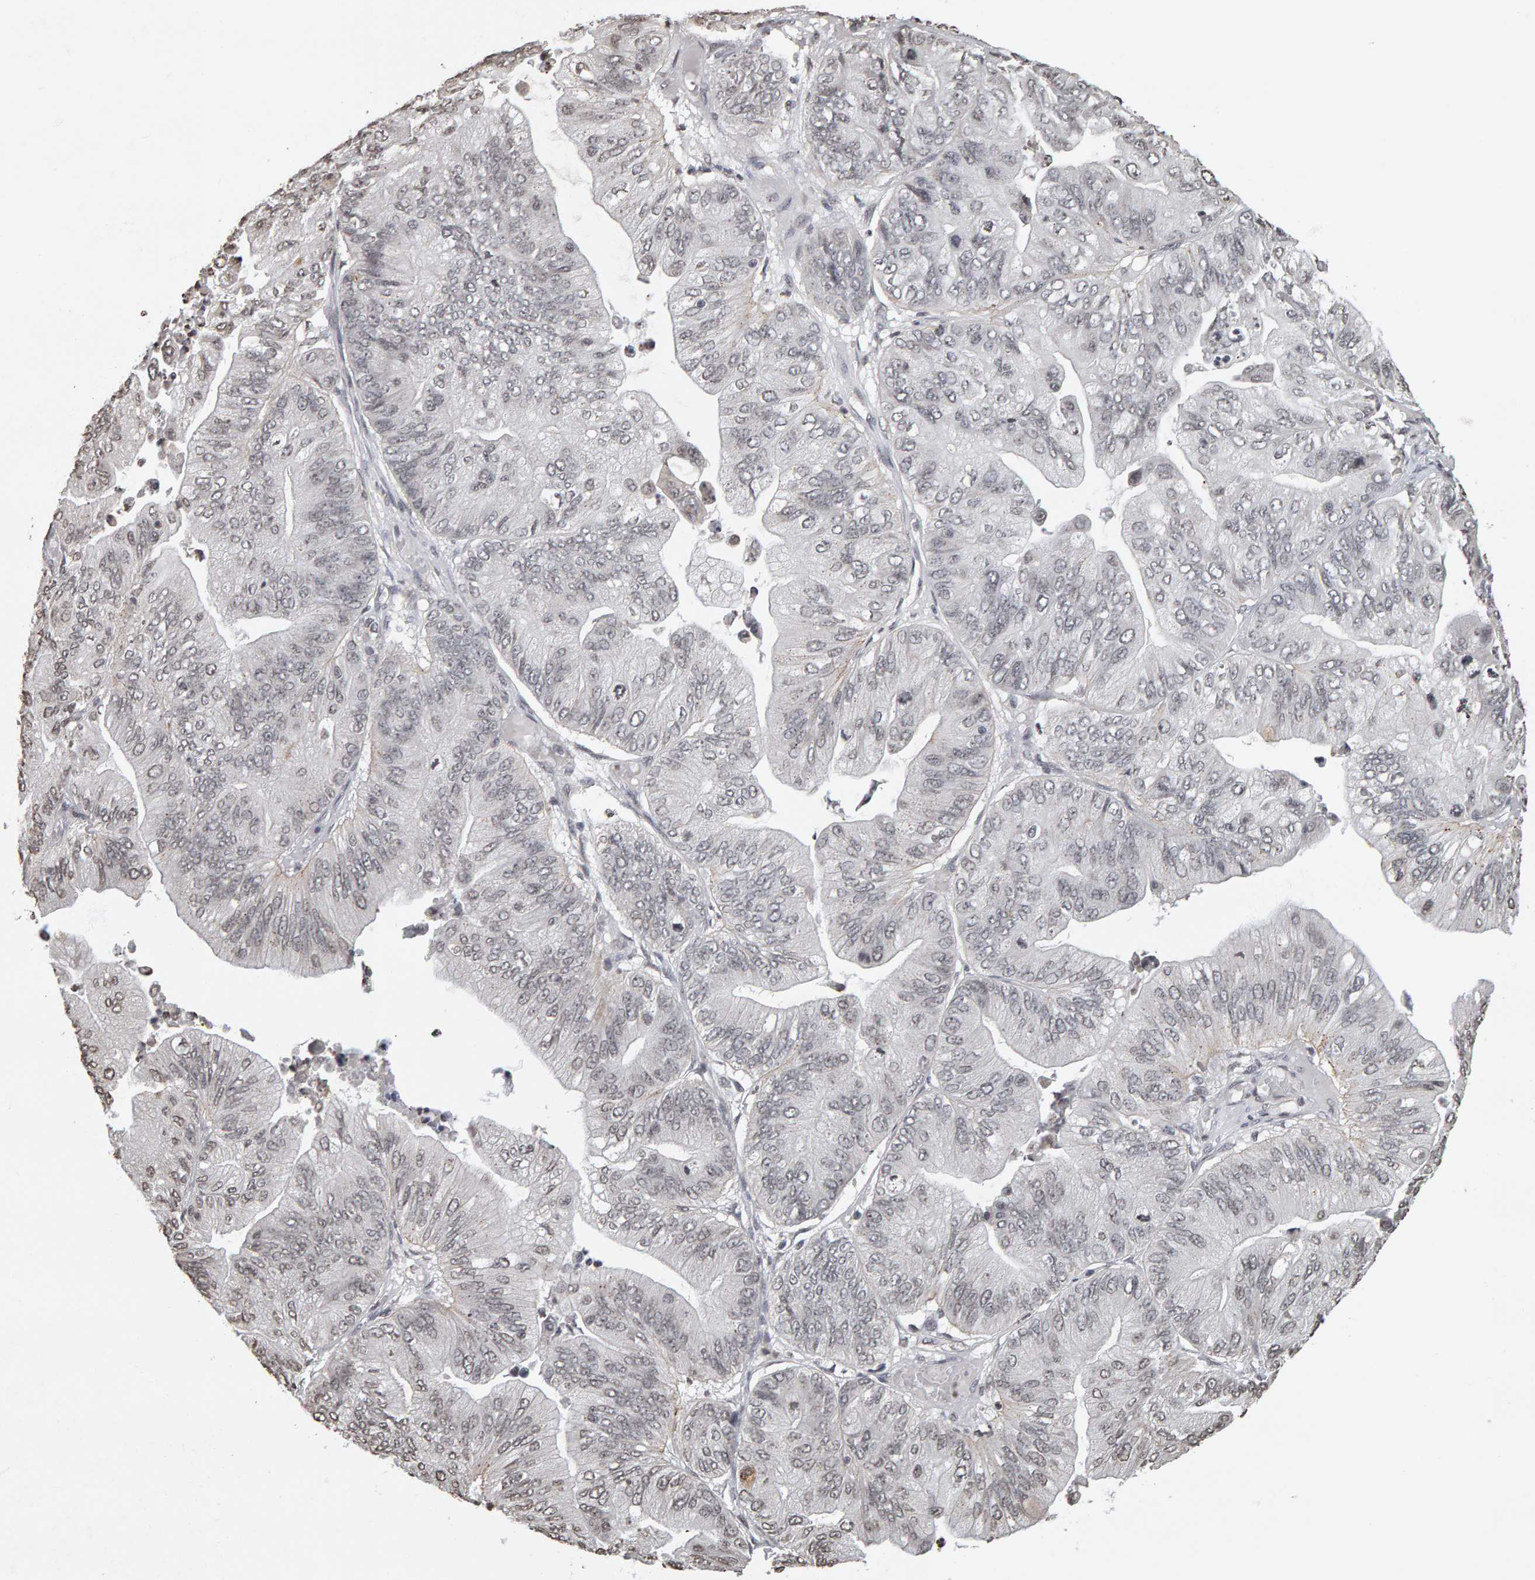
{"staining": {"intensity": "moderate", "quantity": "<25%", "location": "nuclear"}, "tissue": "ovarian cancer", "cell_type": "Tumor cells", "image_type": "cancer", "snomed": [{"axis": "morphology", "description": "Cystadenocarcinoma, mucinous, NOS"}, {"axis": "topography", "description": "Ovary"}], "caption": "A high-resolution micrograph shows immunohistochemistry staining of ovarian mucinous cystadenocarcinoma, which displays moderate nuclear staining in approximately <25% of tumor cells.", "gene": "AFF4", "patient": {"sex": "female", "age": 61}}